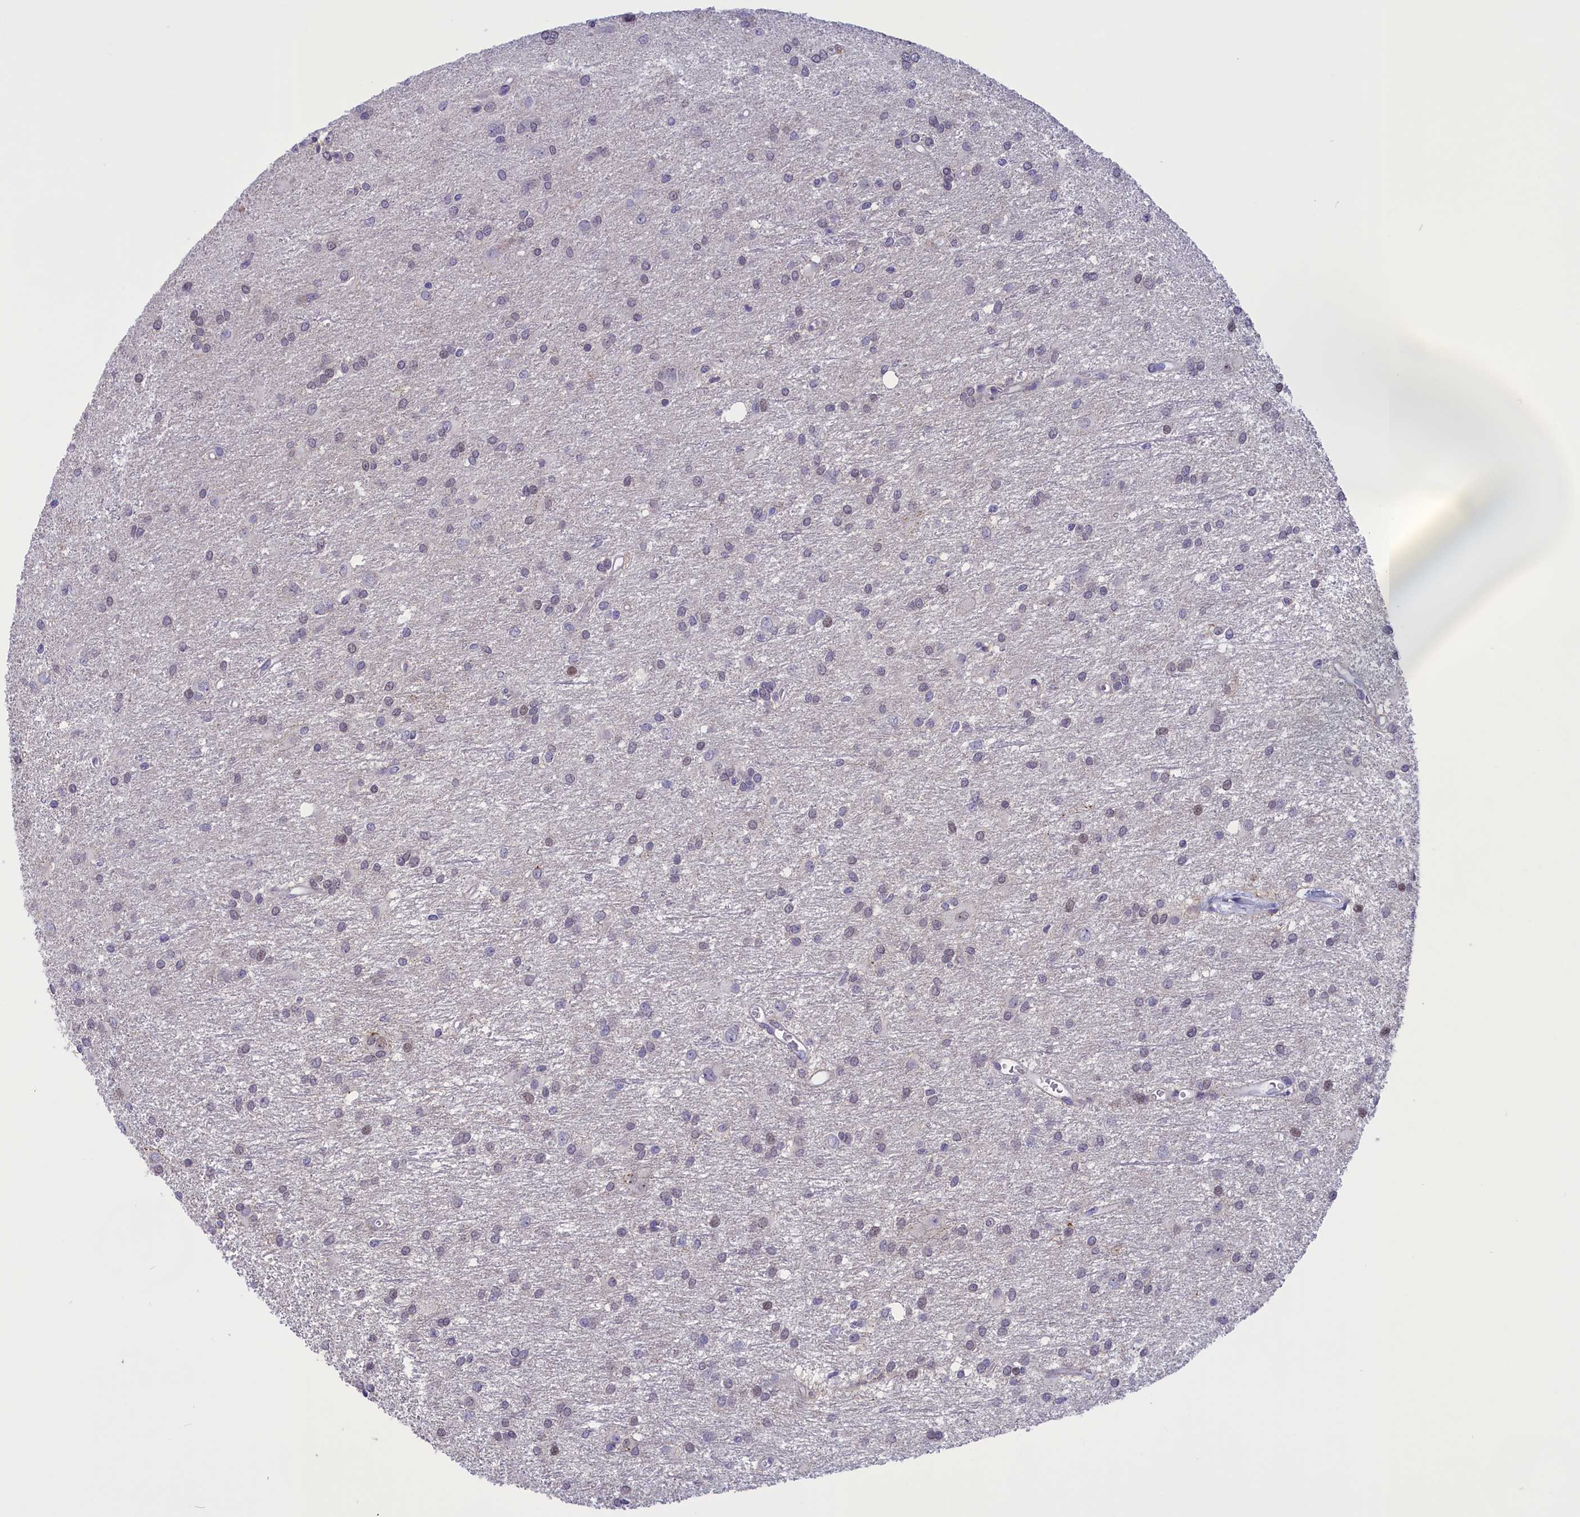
{"staining": {"intensity": "weak", "quantity": "<25%", "location": "nuclear"}, "tissue": "glioma", "cell_type": "Tumor cells", "image_type": "cancer", "snomed": [{"axis": "morphology", "description": "Glioma, malignant, High grade"}, {"axis": "topography", "description": "Brain"}], "caption": "Immunohistochemistry micrograph of neoplastic tissue: glioma stained with DAB (3,3'-diaminobenzidine) reveals no significant protein expression in tumor cells.", "gene": "ELOA2", "patient": {"sex": "female", "age": 50}}